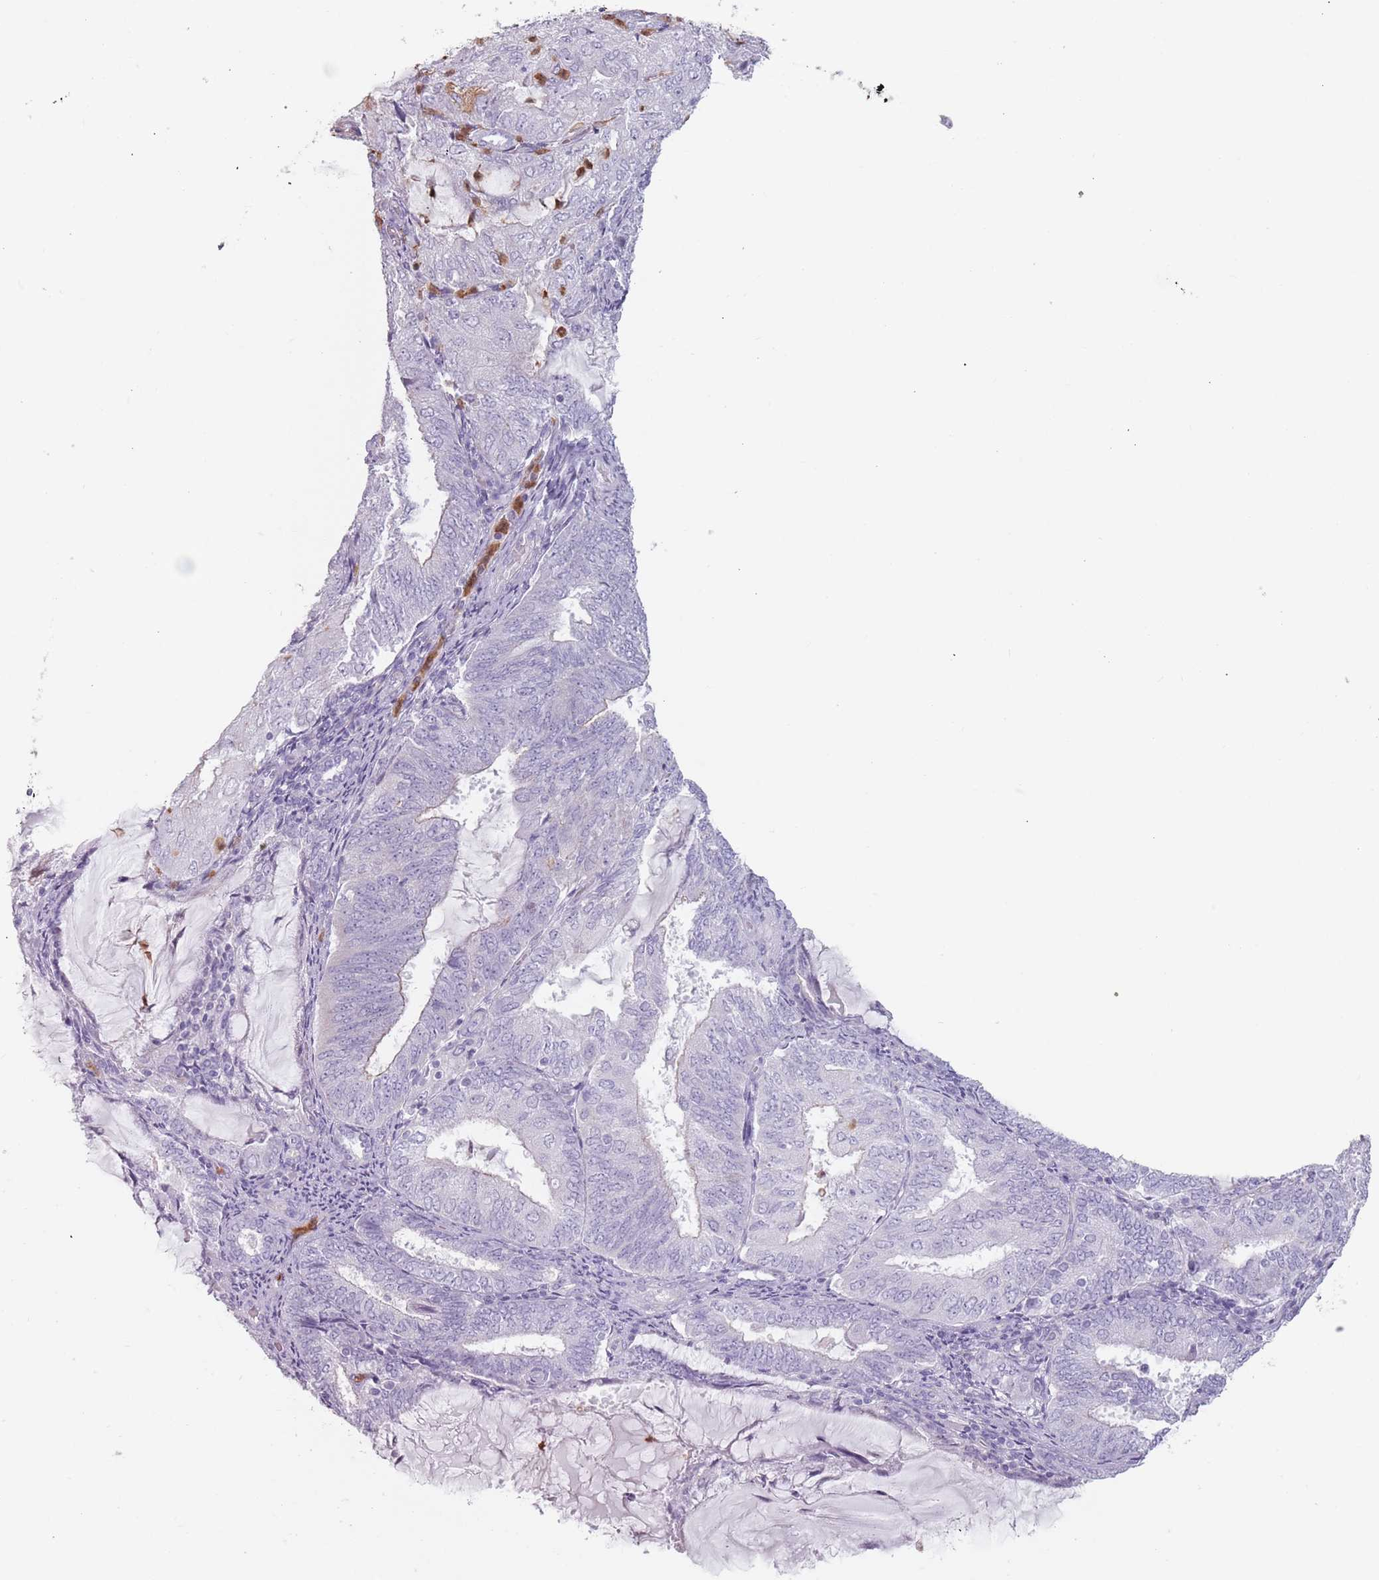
{"staining": {"intensity": "negative", "quantity": "none", "location": "none"}, "tissue": "endometrial cancer", "cell_type": "Tumor cells", "image_type": "cancer", "snomed": [{"axis": "morphology", "description": "Adenocarcinoma, NOS"}, {"axis": "topography", "description": "Endometrium"}], "caption": "Protein analysis of endometrial cancer displays no significant staining in tumor cells.", "gene": "ZNF584", "patient": {"sex": "female", "age": 81}}